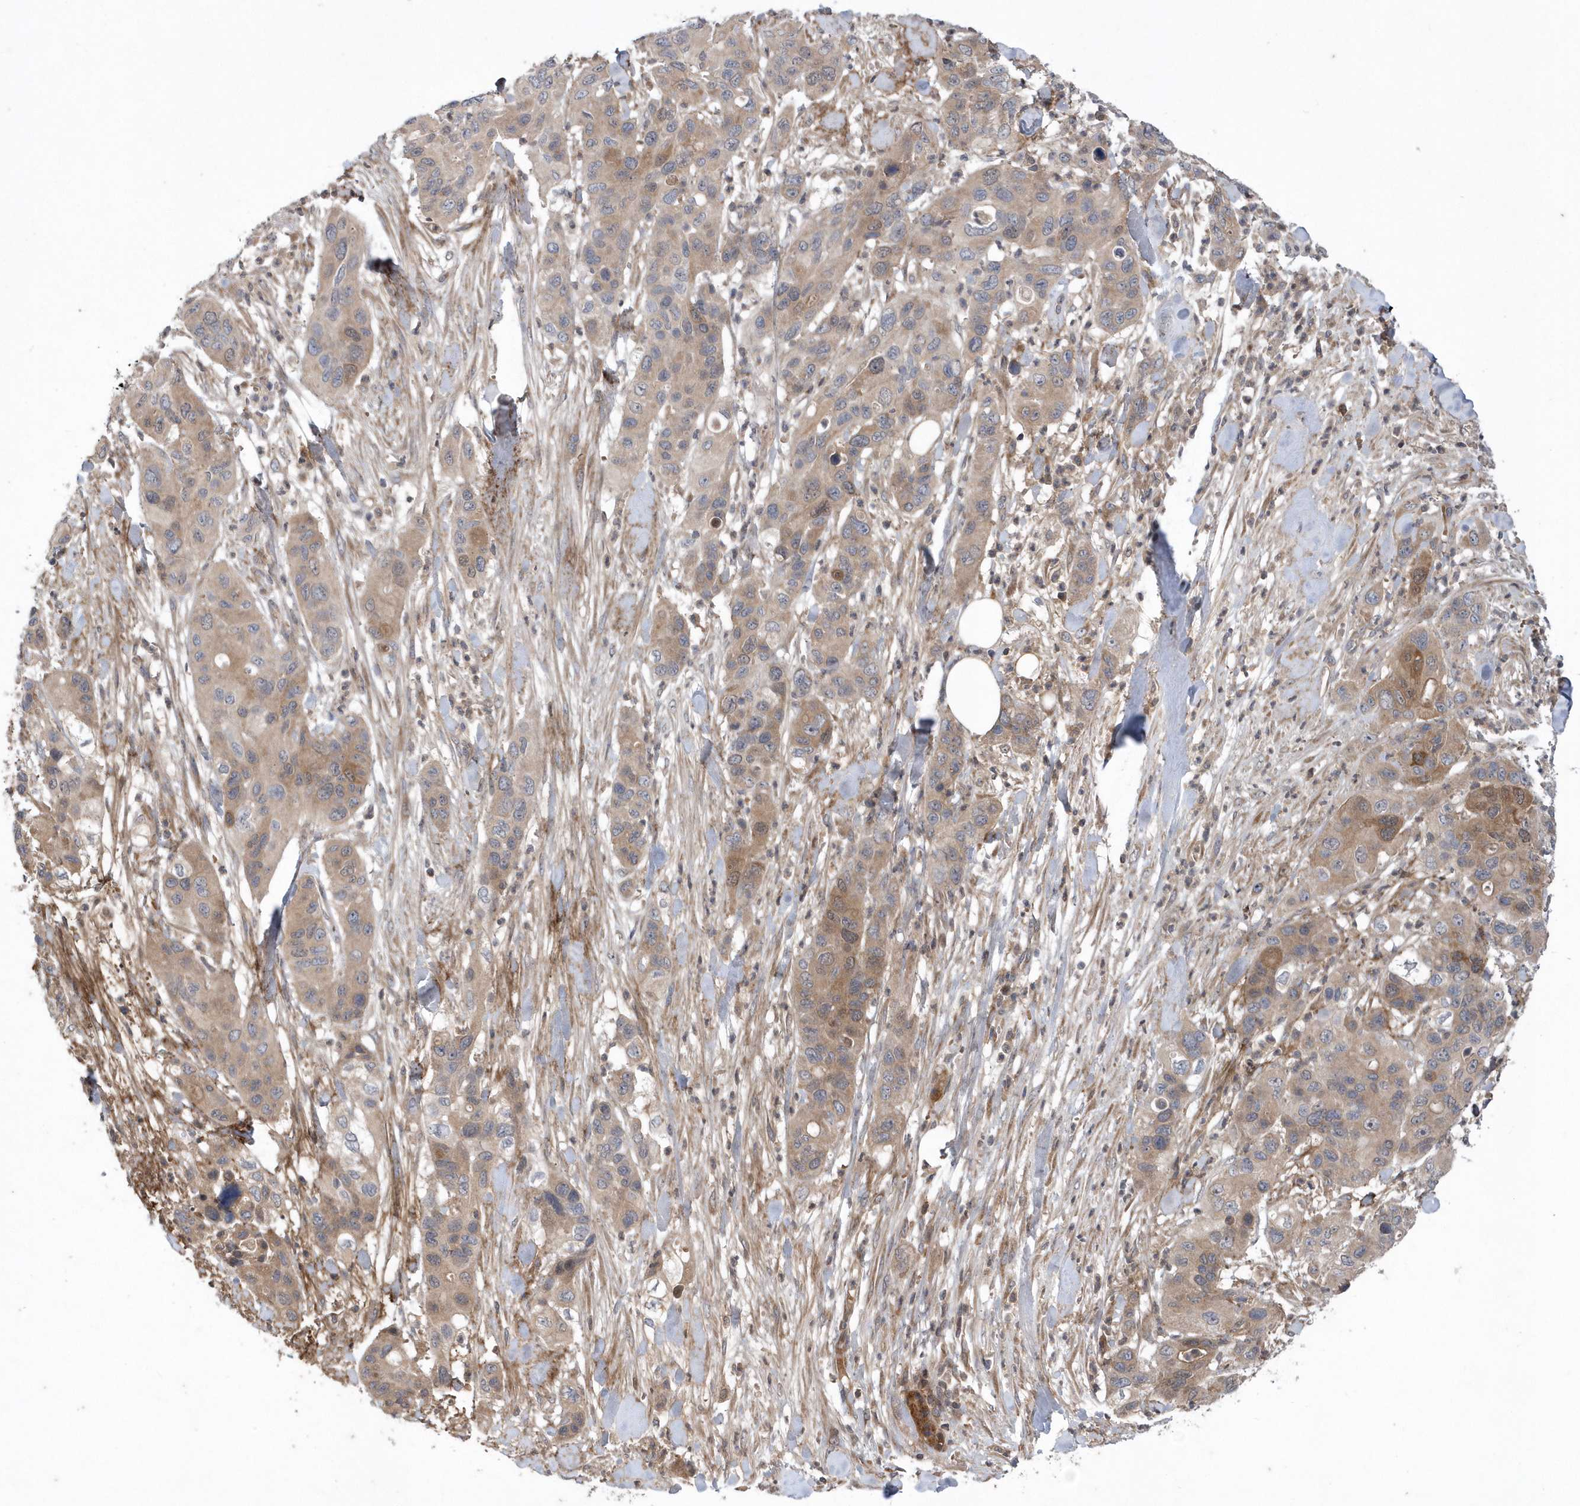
{"staining": {"intensity": "weak", "quantity": "25%-75%", "location": "cytoplasmic/membranous"}, "tissue": "pancreatic cancer", "cell_type": "Tumor cells", "image_type": "cancer", "snomed": [{"axis": "morphology", "description": "Adenocarcinoma, NOS"}, {"axis": "topography", "description": "Pancreas"}], "caption": "The image demonstrates a brown stain indicating the presence of a protein in the cytoplasmic/membranous of tumor cells in adenocarcinoma (pancreatic).", "gene": "HMGCS1", "patient": {"sex": "female", "age": 71}}